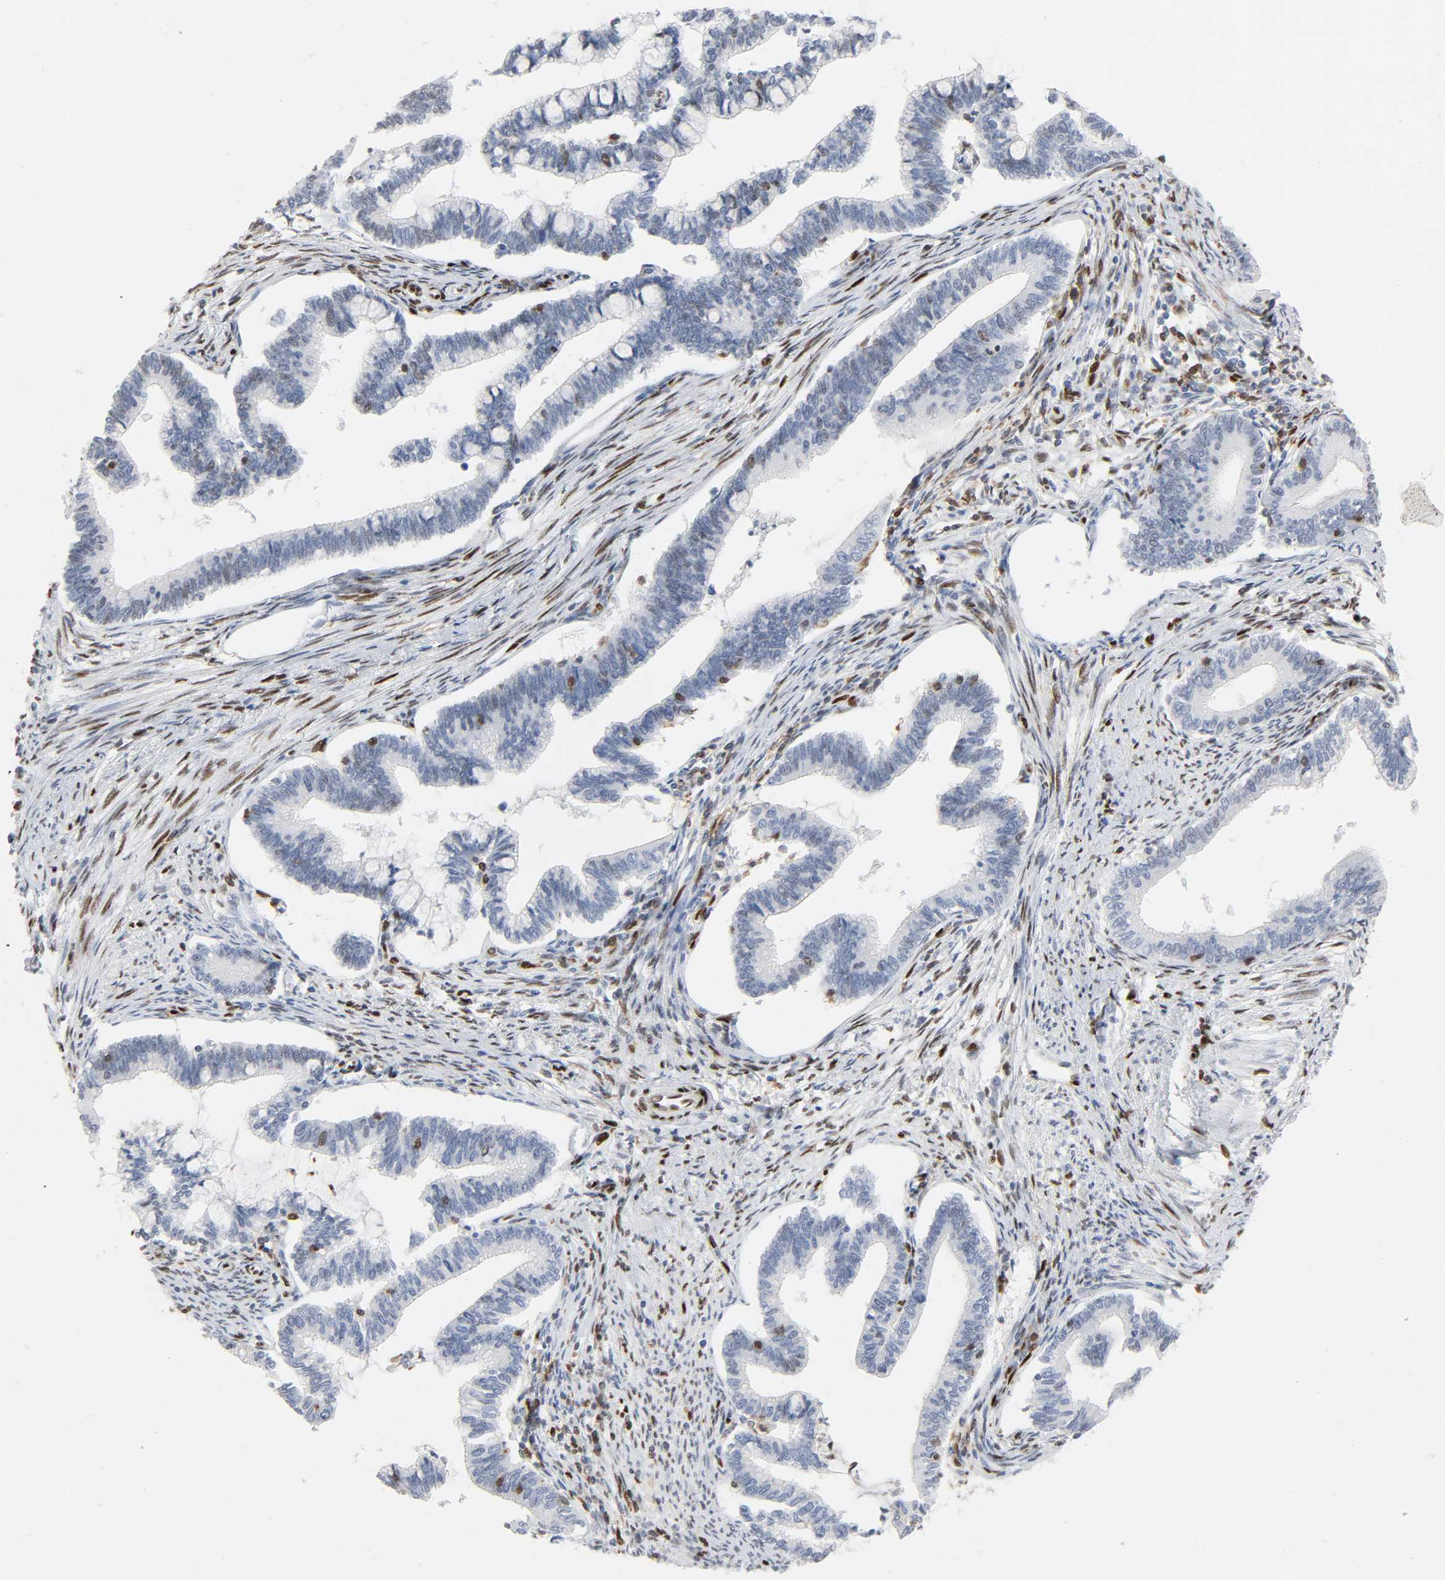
{"staining": {"intensity": "moderate", "quantity": "<25%", "location": "nuclear"}, "tissue": "cervical cancer", "cell_type": "Tumor cells", "image_type": "cancer", "snomed": [{"axis": "morphology", "description": "Adenocarcinoma, NOS"}, {"axis": "topography", "description": "Cervix"}], "caption": "Moderate nuclear expression is seen in approximately <25% of tumor cells in cervical cancer.", "gene": "WAS", "patient": {"sex": "female", "age": 36}}